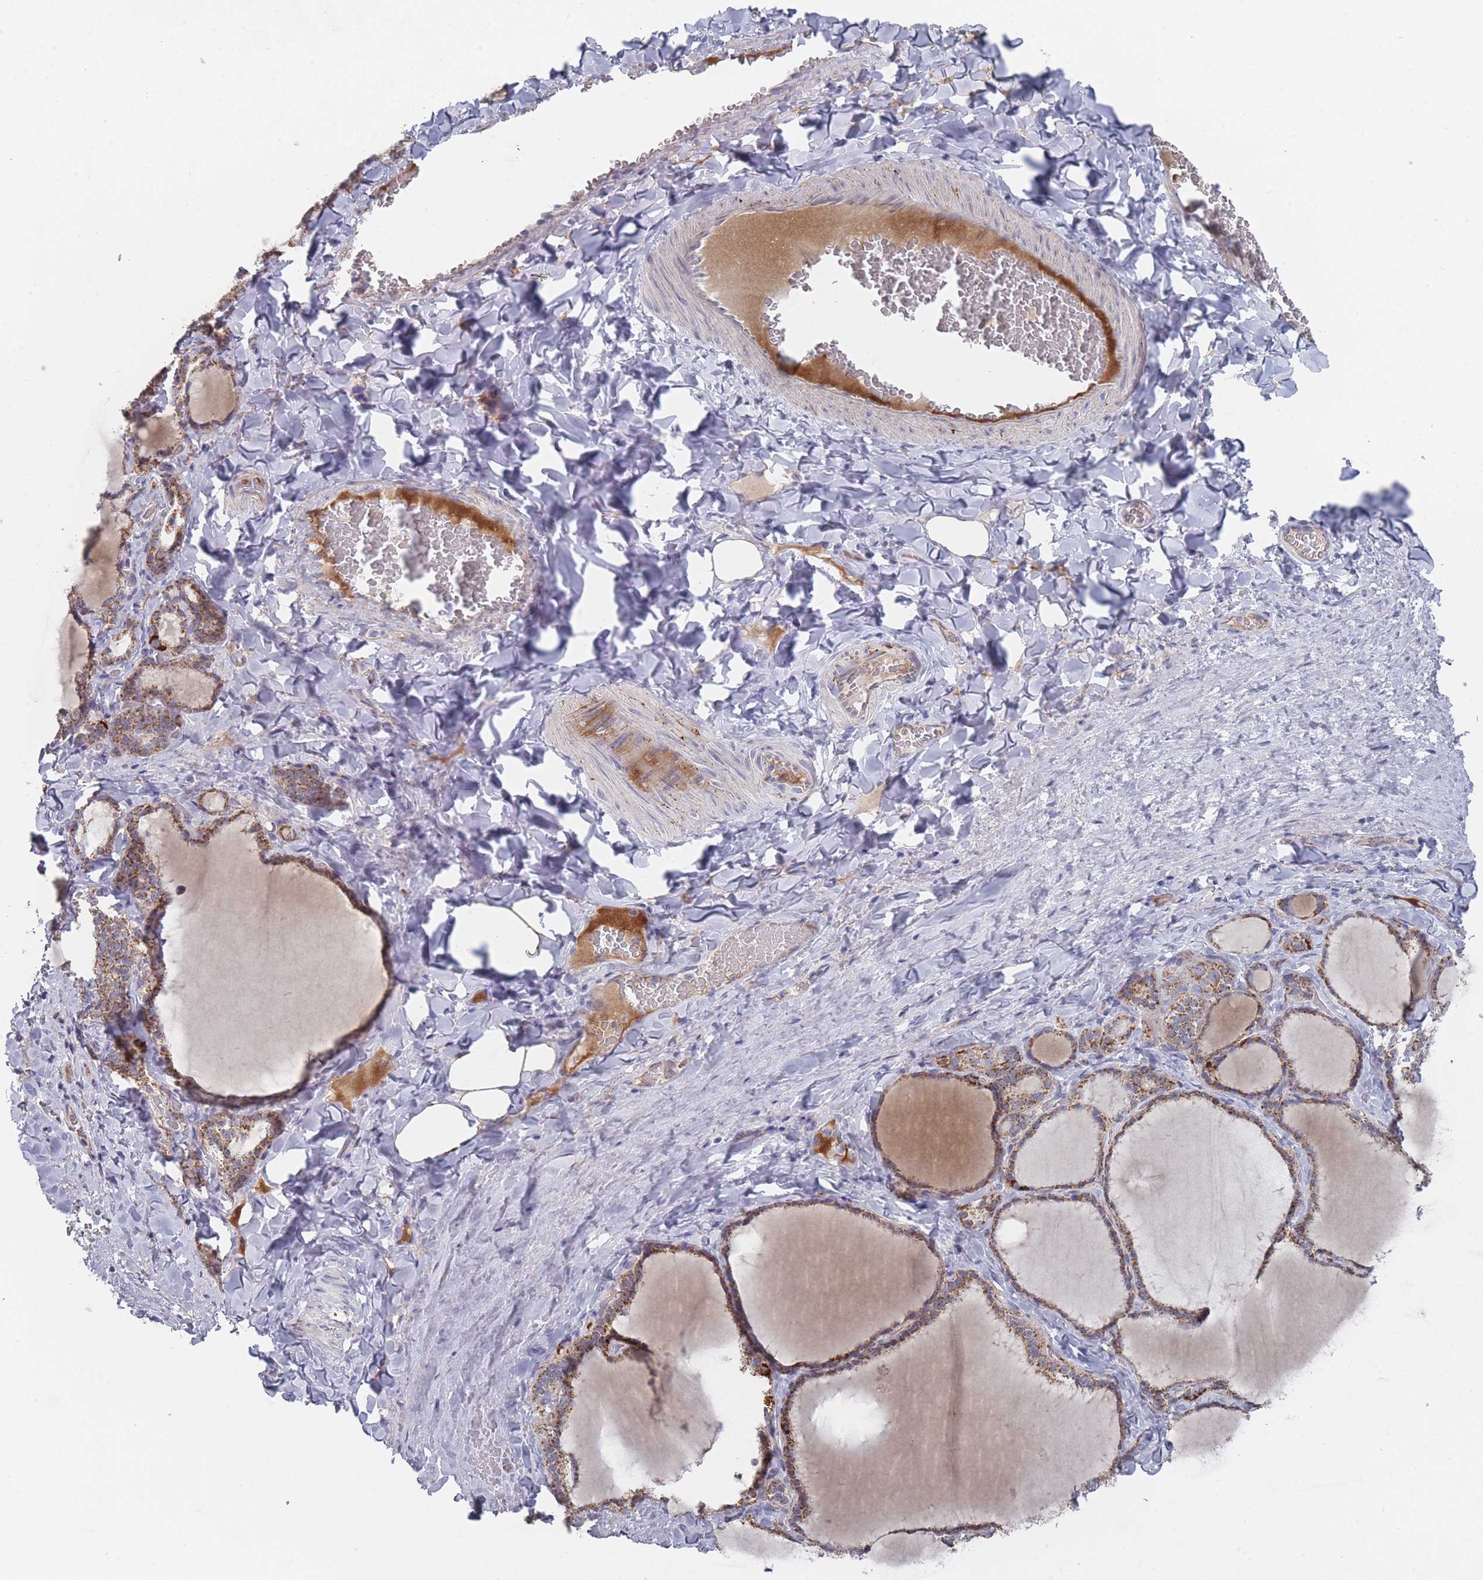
{"staining": {"intensity": "moderate", "quantity": ">75%", "location": "cytoplasmic/membranous"}, "tissue": "thyroid gland", "cell_type": "Glandular cells", "image_type": "normal", "snomed": [{"axis": "morphology", "description": "Normal tissue, NOS"}, {"axis": "topography", "description": "Thyroid gland"}], "caption": "Protein expression analysis of normal human thyroid gland reveals moderate cytoplasmic/membranous staining in approximately >75% of glandular cells.", "gene": "TRARG1", "patient": {"sex": "female", "age": 31}}